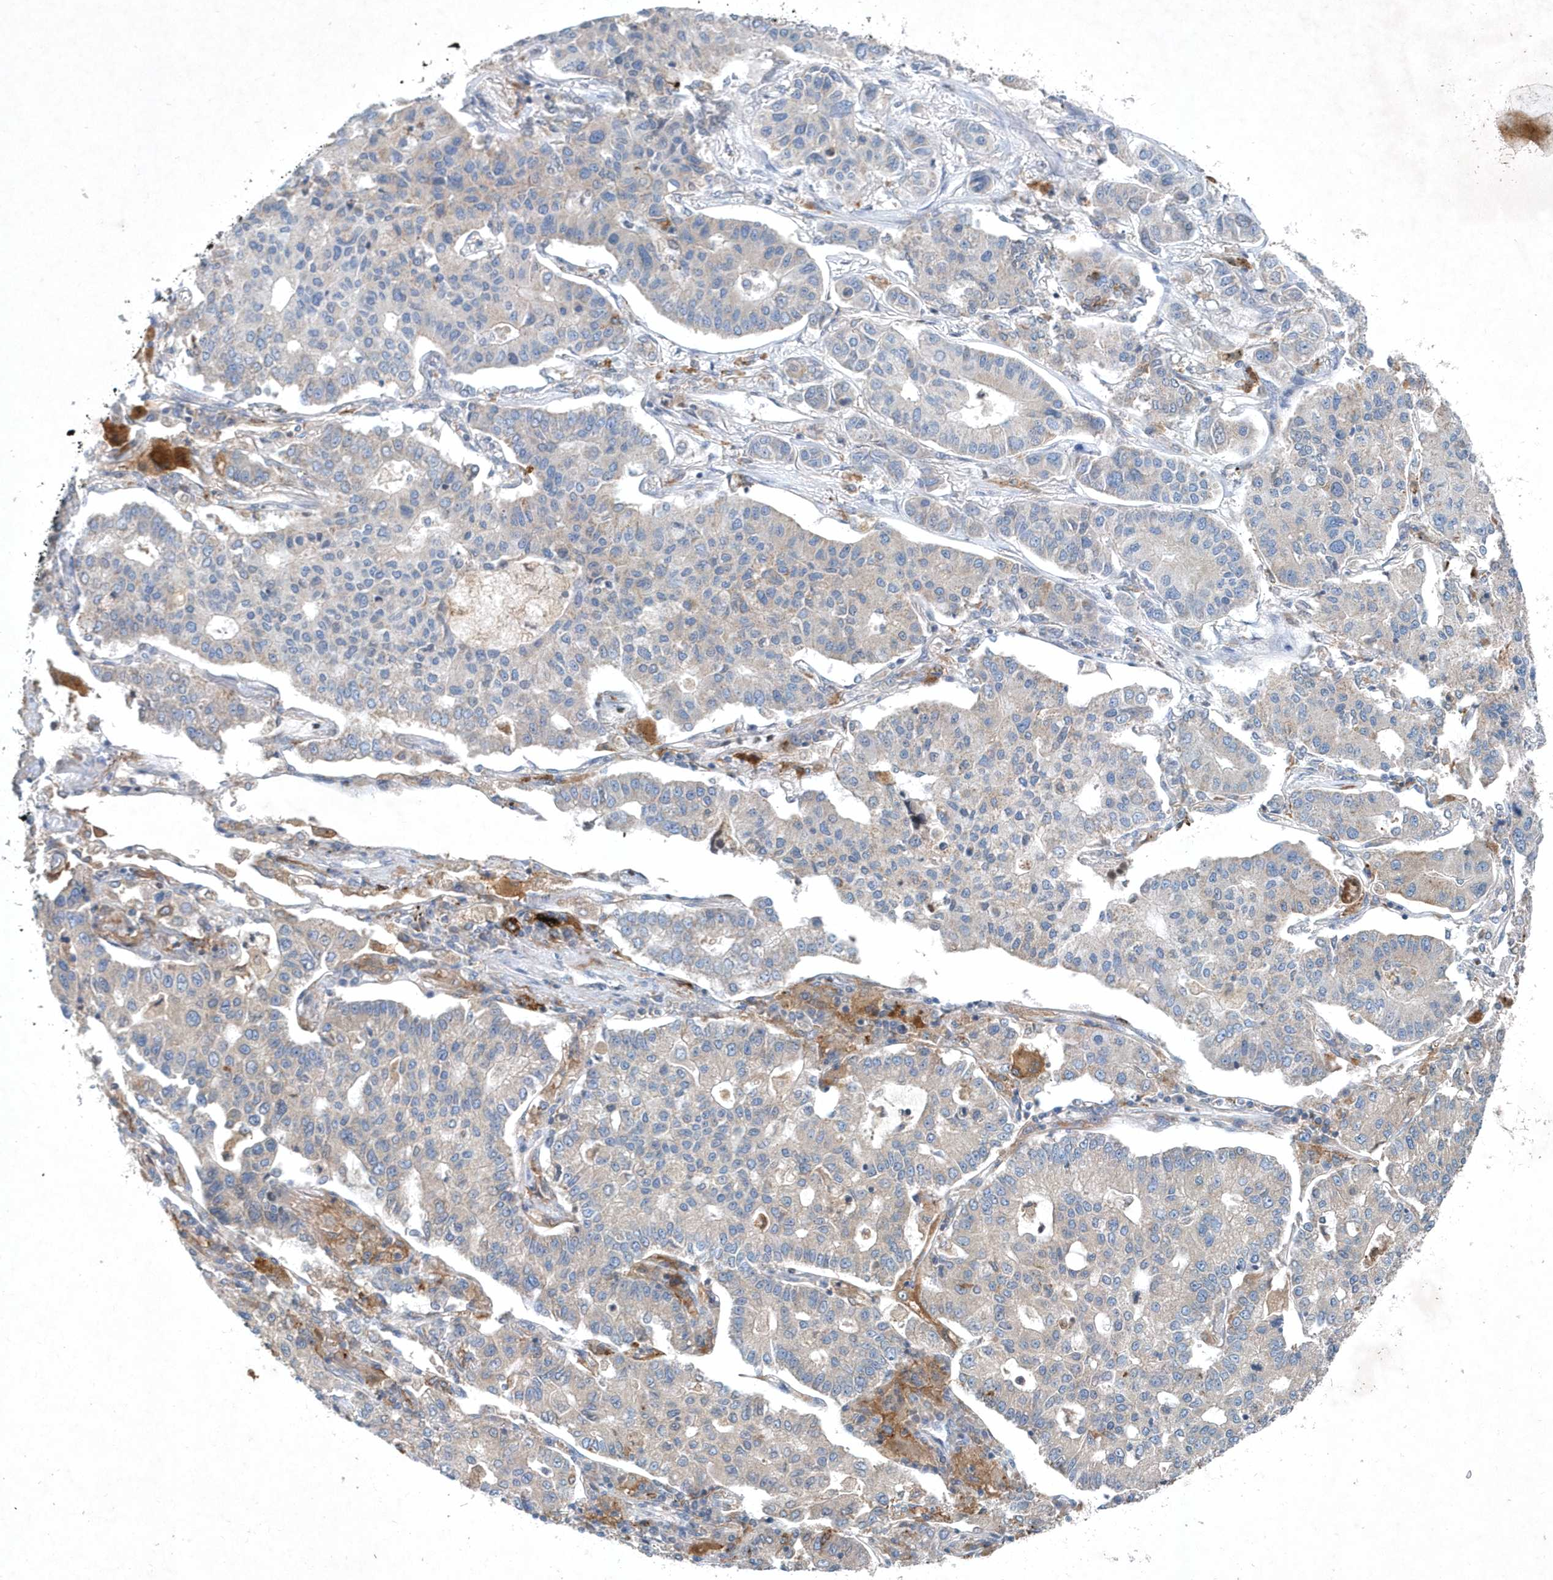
{"staining": {"intensity": "negative", "quantity": "none", "location": "none"}, "tissue": "lung cancer", "cell_type": "Tumor cells", "image_type": "cancer", "snomed": [{"axis": "morphology", "description": "Adenocarcinoma, NOS"}, {"axis": "topography", "description": "Lung"}], "caption": "Immunohistochemistry micrograph of human lung cancer stained for a protein (brown), which displays no staining in tumor cells. (Brightfield microscopy of DAB immunohistochemistry at high magnification).", "gene": "P2RY10", "patient": {"sex": "male", "age": 49}}